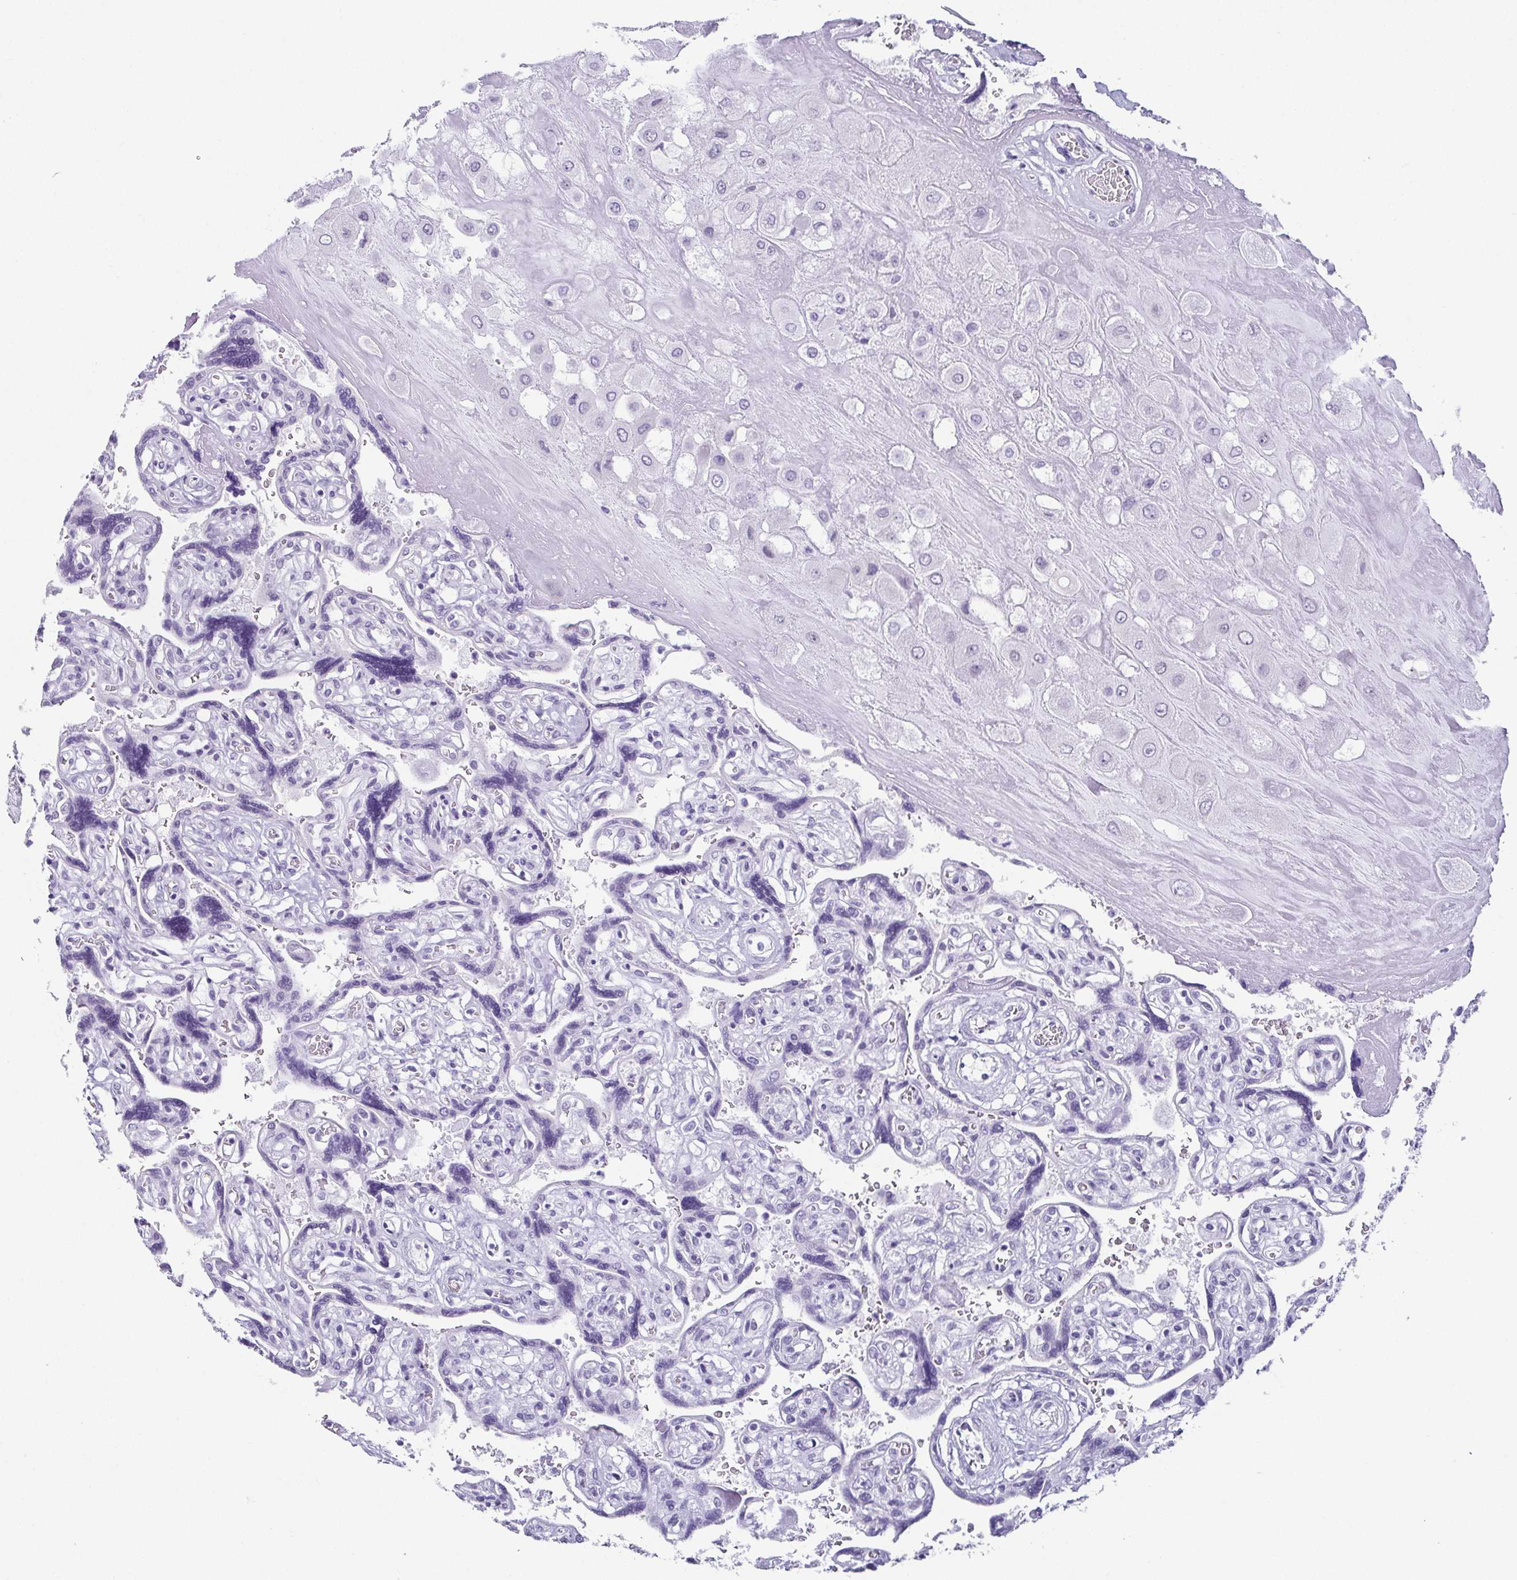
{"staining": {"intensity": "negative", "quantity": "none", "location": "none"}, "tissue": "placenta", "cell_type": "Decidual cells", "image_type": "normal", "snomed": [{"axis": "morphology", "description": "Normal tissue, NOS"}, {"axis": "topography", "description": "Placenta"}], "caption": "IHC of benign placenta reveals no expression in decidual cells.", "gene": "ESX1", "patient": {"sex": "female", "age": 32}}